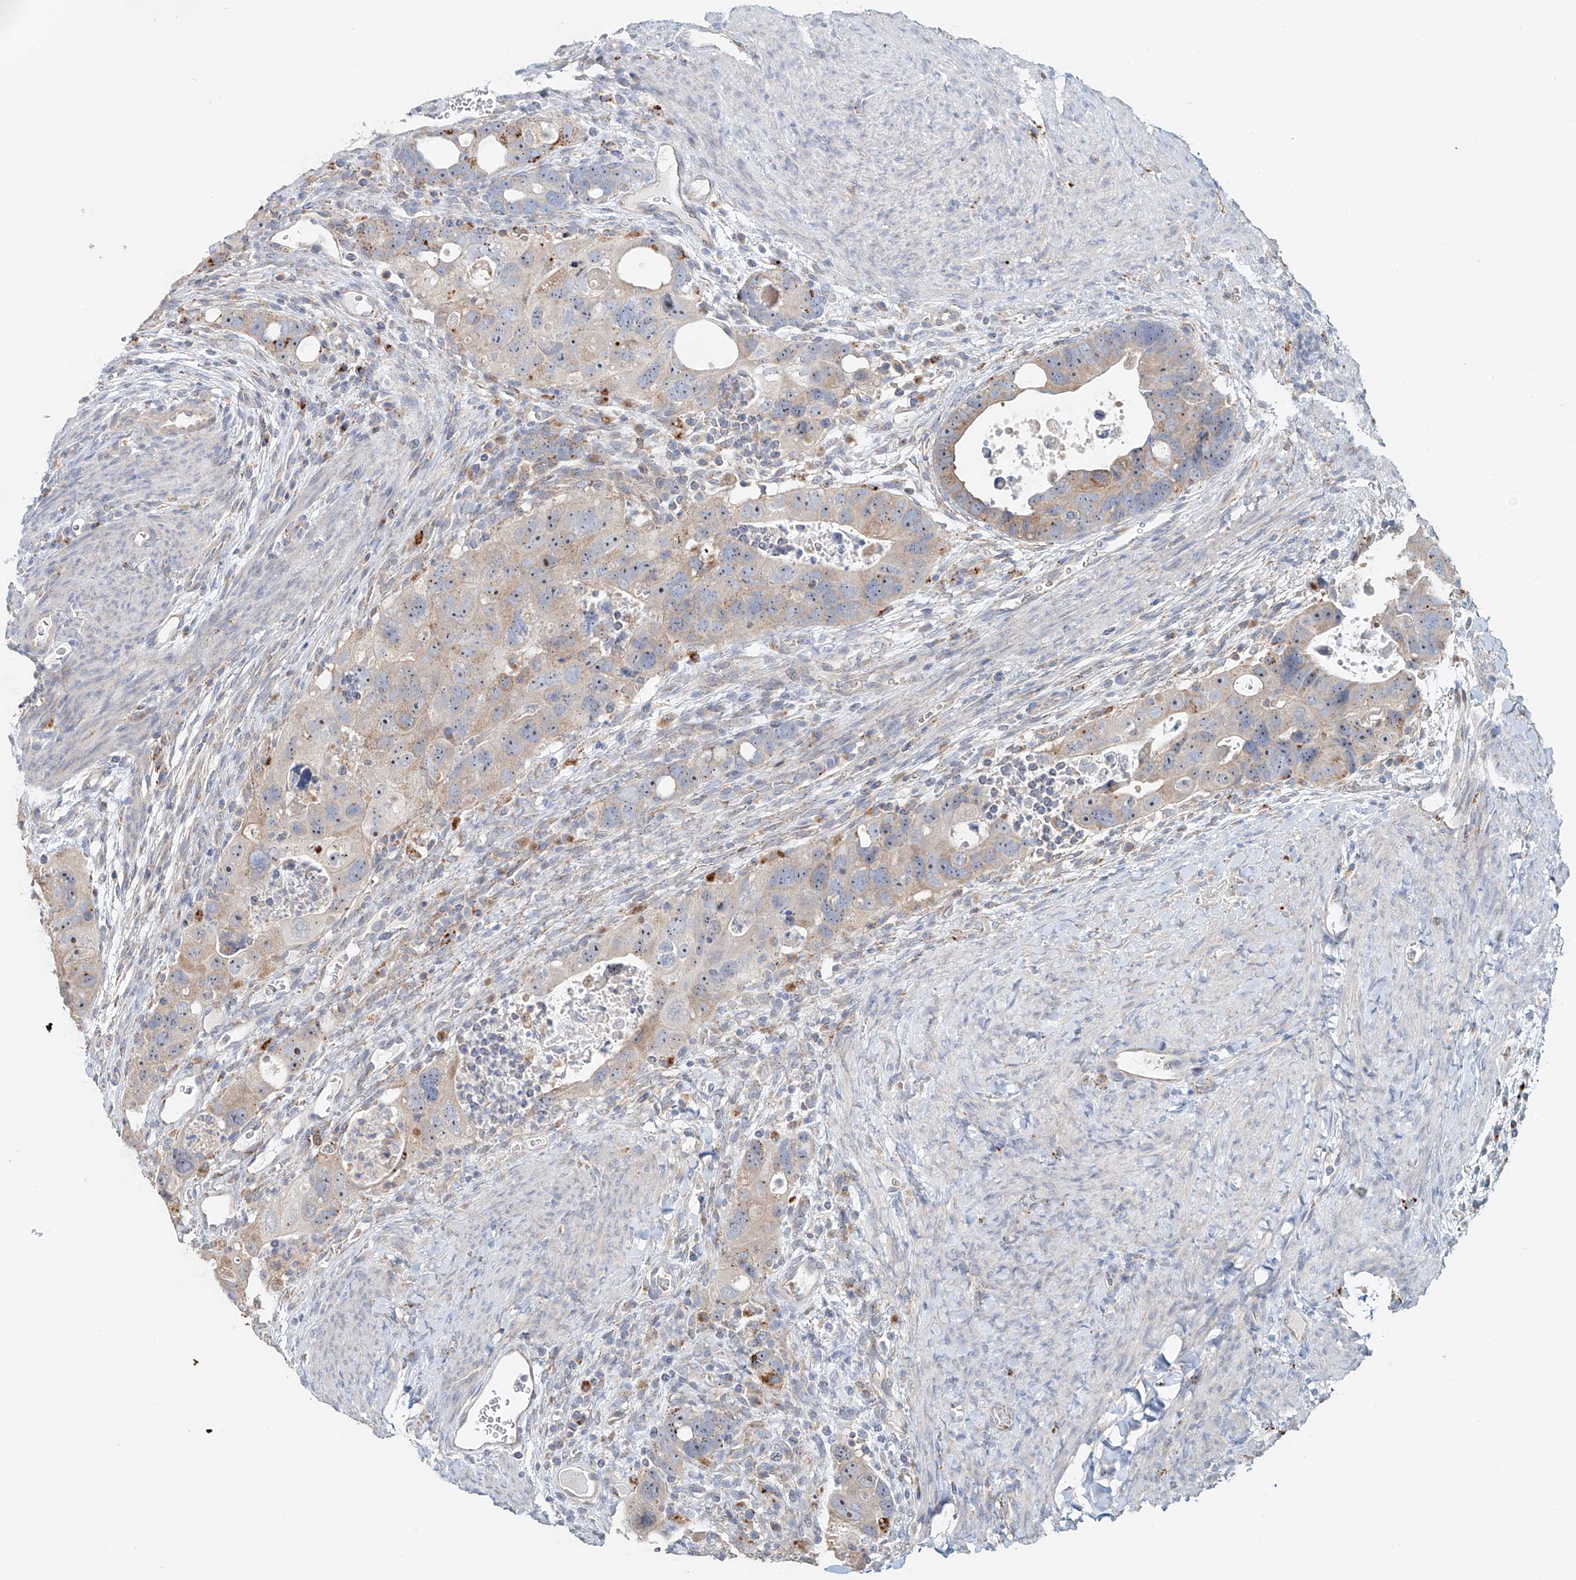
{"staining": {"intensity": "weak", "quantity": "25%-75%", "location": "cytoplasmic/membranous"}, "tissue": "colorectal cancer", "cell_type": "Tumor cells", "image_type": "cancer", "snomed": [{"axis": "morphology", "description": "Adenocarcinoma, NOS"}, {"axis": "topography", "description": "Rectum"}], "caption": "Immunohistochemistry of adenocarcinoma (colorectal) displays low levels of weak cytoplasmic/membranous positivity in about 25%-75% of tumor cells.", "gene": "TRIM47", "patient": {"sex": "male", "age": 59}}